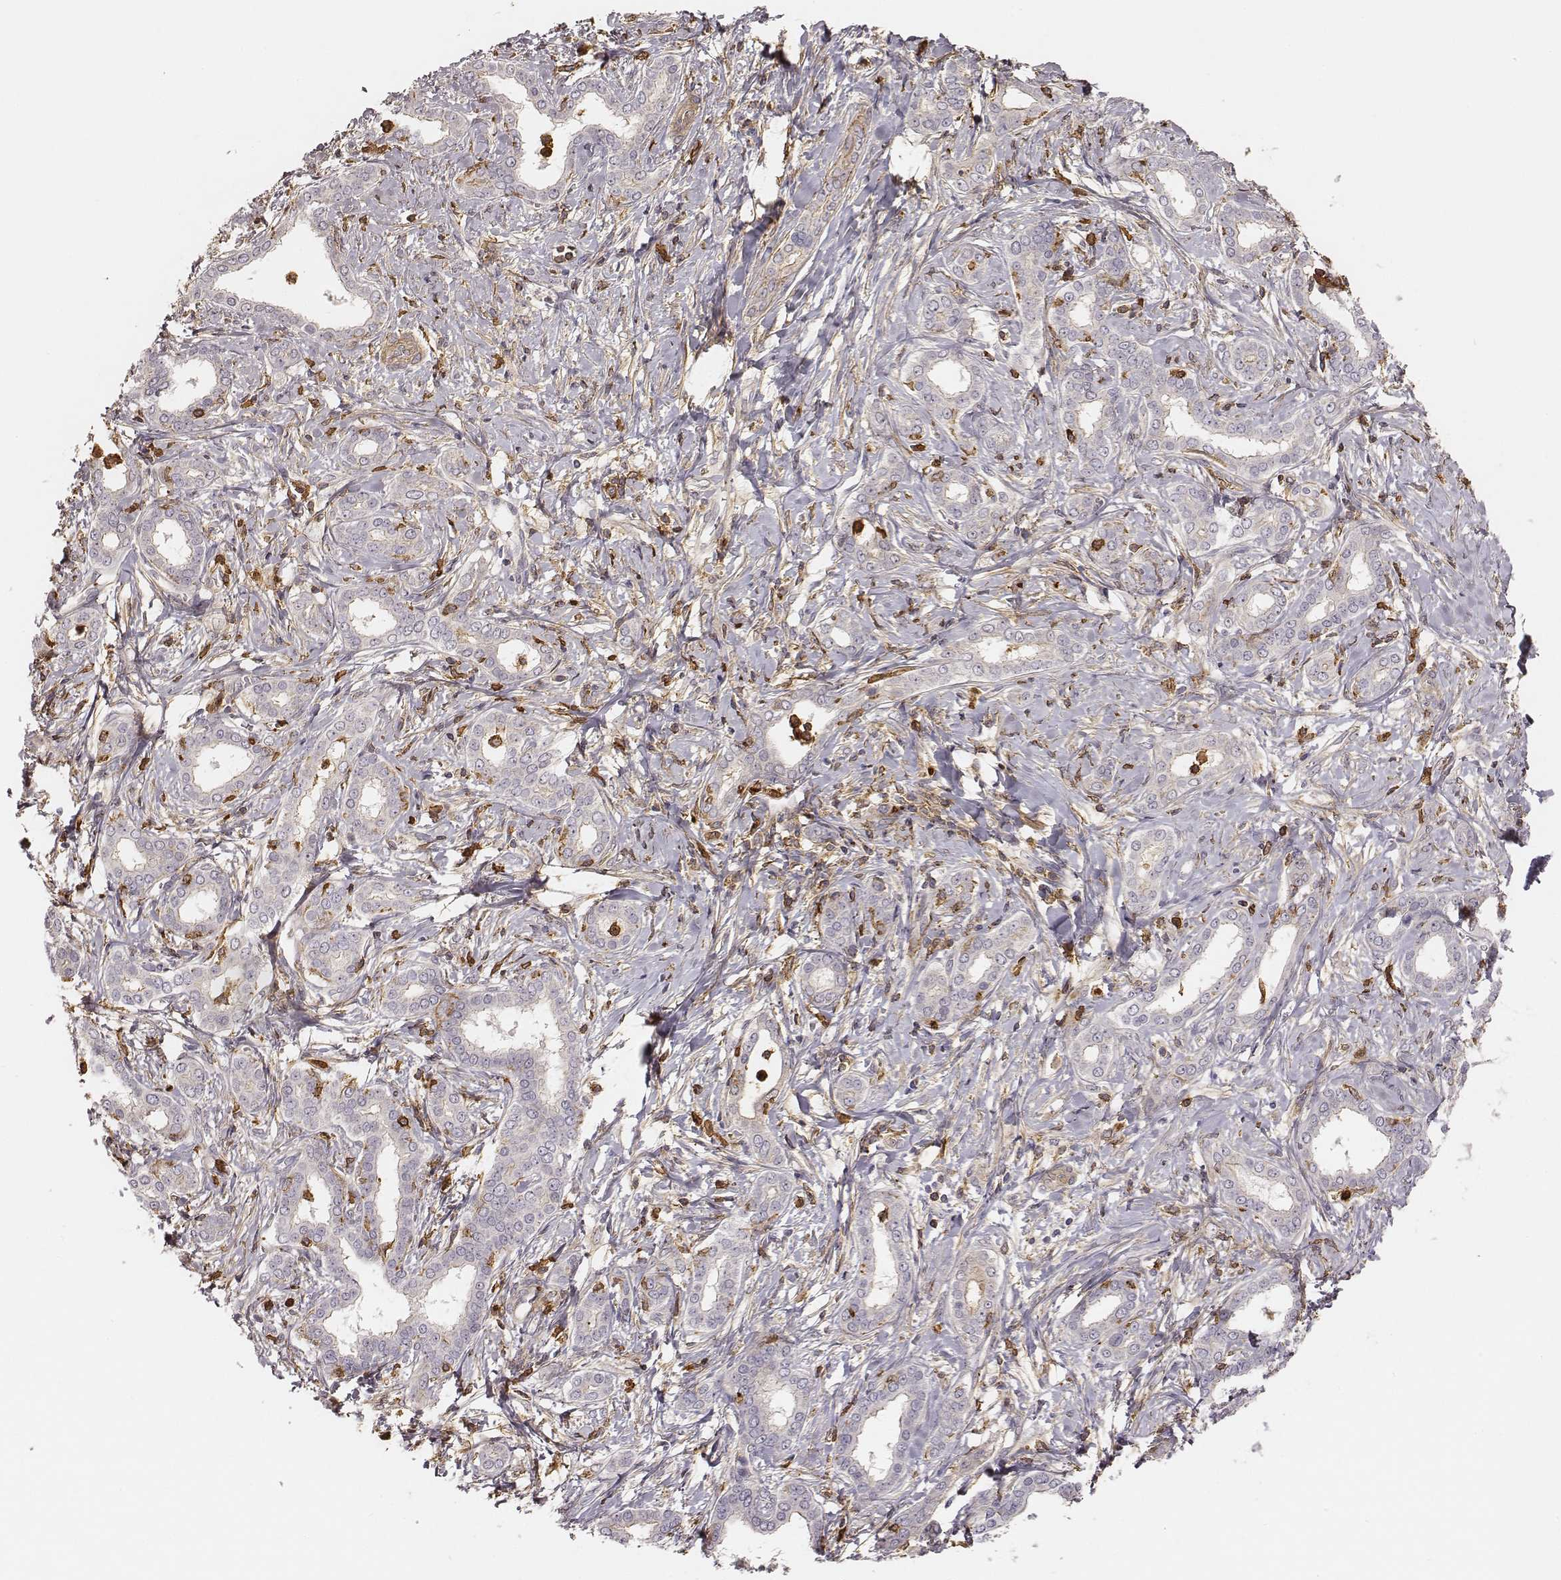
{"staining": {"intensity": "negative", "quantity": "none", "location": "none"}, "tissue": "liver cancer", "cell_type": "Tumor cells", "image_type": "cancer", "snomed": [{"axis": "morphology", "description": "Cholangiocarcinoma"}, {"axis": "topography", "description": "Liver"}], "caption": "There is no significant expression in tumor cells of liver cancer.", "gene": "ZYX", "patient": {"sex": "female", "age": 47}}